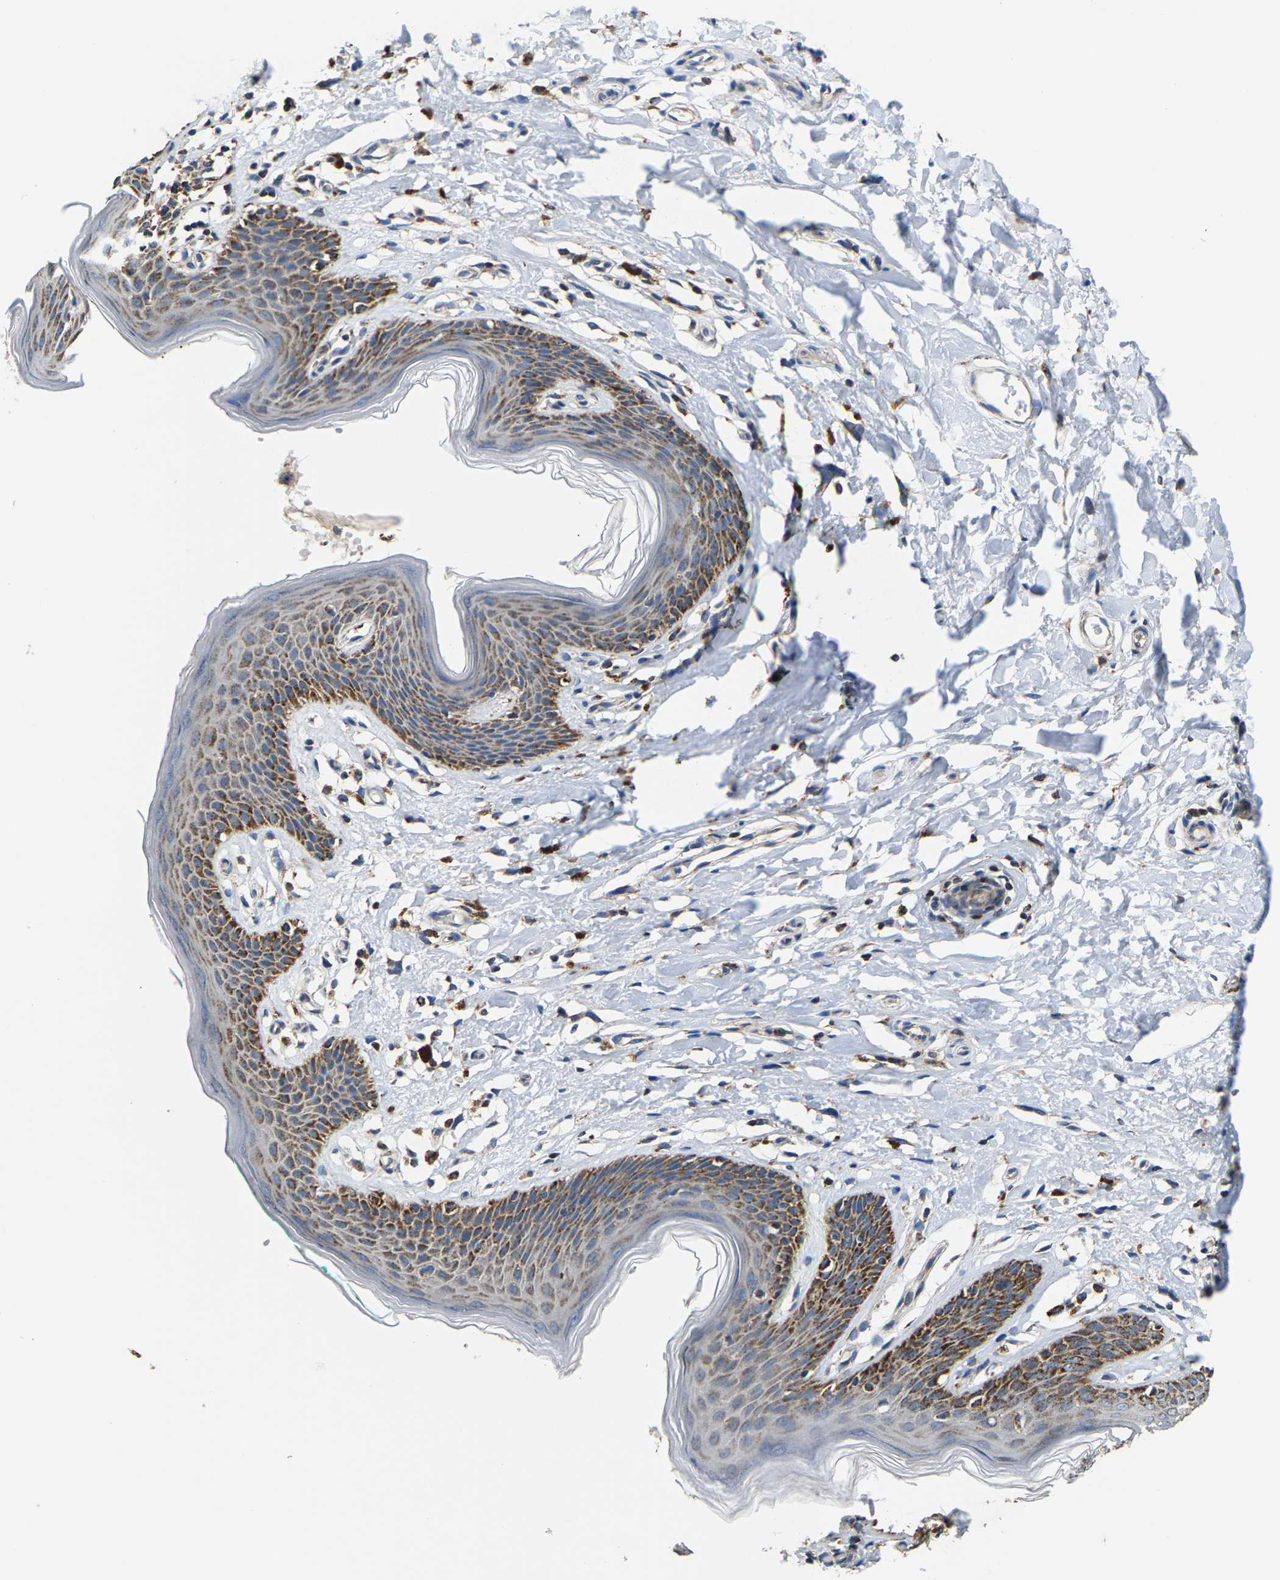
{"staining": {"intensity": "strong", "quantity": ">75%", "location": "cytoplasmic/membranous"}, "tissue": "skin", "cell_type": "Epidermal cells", "image_type": "normal", "snomed": [{"axis": "morphology", "description": "Normal tissue, NOS"}, {"axis": "topography", "description": "Vulva"}], "caption": "IHC of benign human skin shows high levels of strong cytoplasmic/membranous expression in approximately >75% of epidermal cells. (Stains: DAB (3,3'-diaminobenzidine) in brown, nuclei in blue, Microscopy: brightfield microscopy at high magnification).", "gene": "SHMT2", "patient": {"sex": "female", "age": 66}}